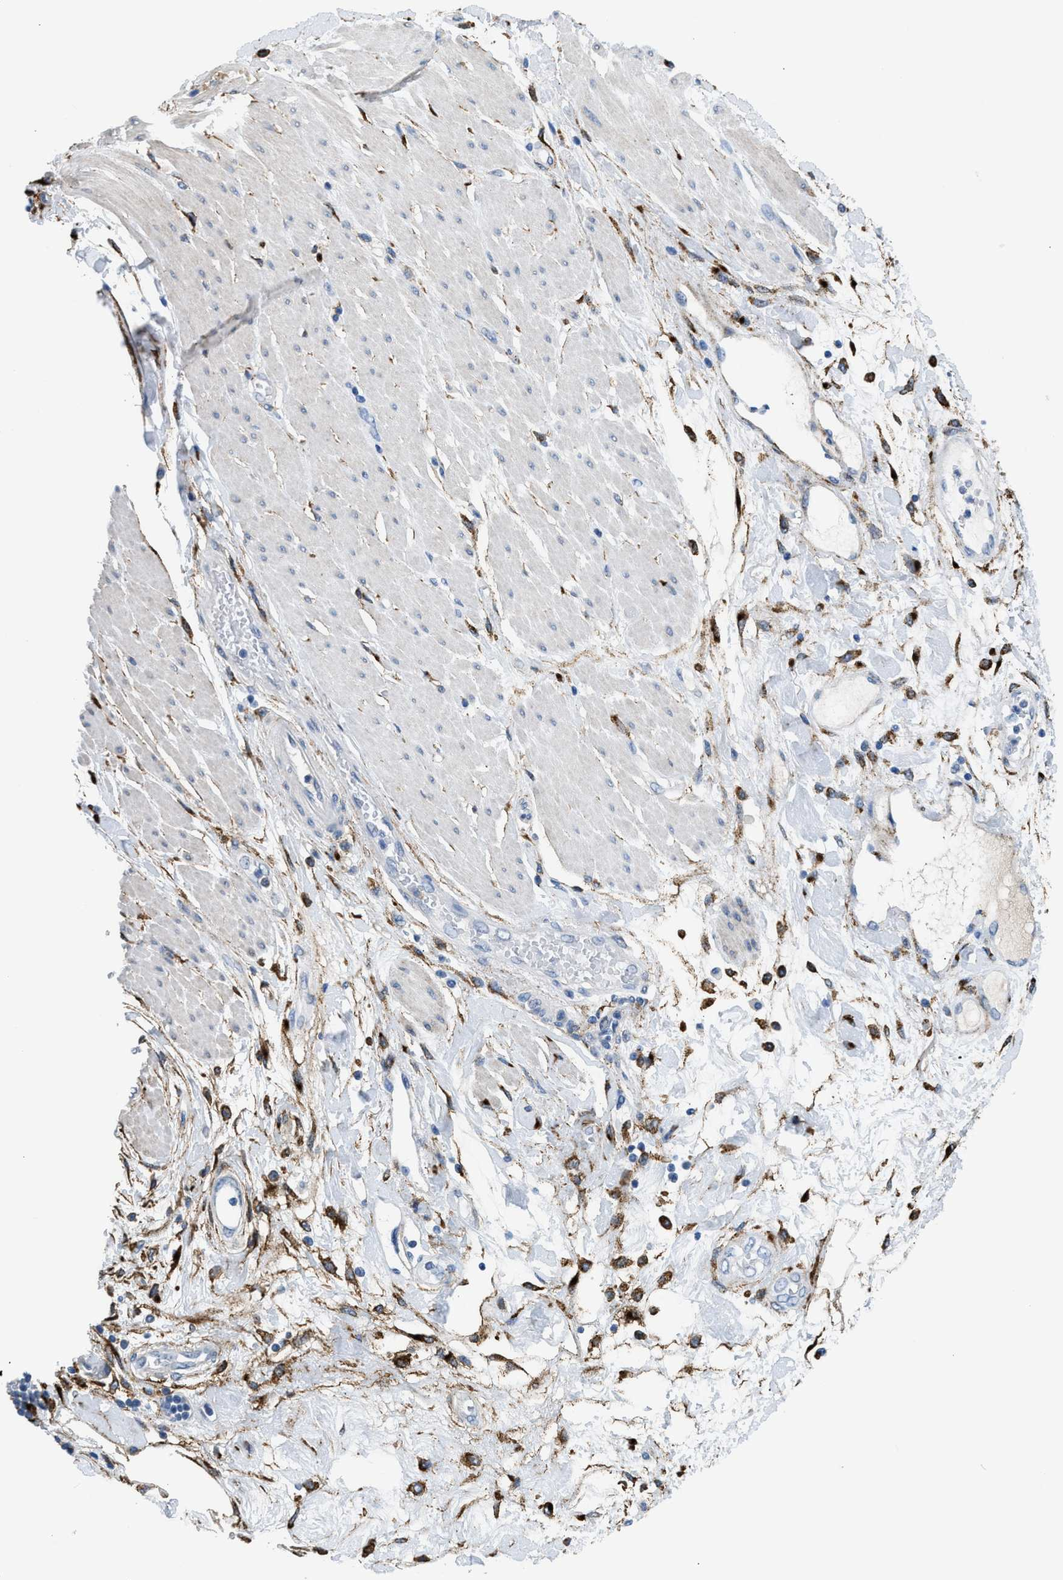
{"staining": {"intensity": "moderate", "quantity": ">75%", "location": "cytoplasmic/membranous"}, "tissue": "adipose tissue", "cell_type": "Adipocytes", "image_type": "normal", "snomed": [{"axis": "morphology", "description": "Normal tissue, NOS"}, {"axis": "morphology", "description": "Adenocarcinoma, NOS"}, {"axis": "topography", "description": "Duodenum"}, {"axis": "topography", "description": "Peripheral nerve tissue"}], "caption": "DAB (3,3'-diaminobenzidine) immunohistochemical staining of normal adipose tissue displays moderate cytoplasmic/membranous protein positivity in about >75% of adipocytes.", "gene": "LRP1", "patient": {"sex": "female", "age": 60}}